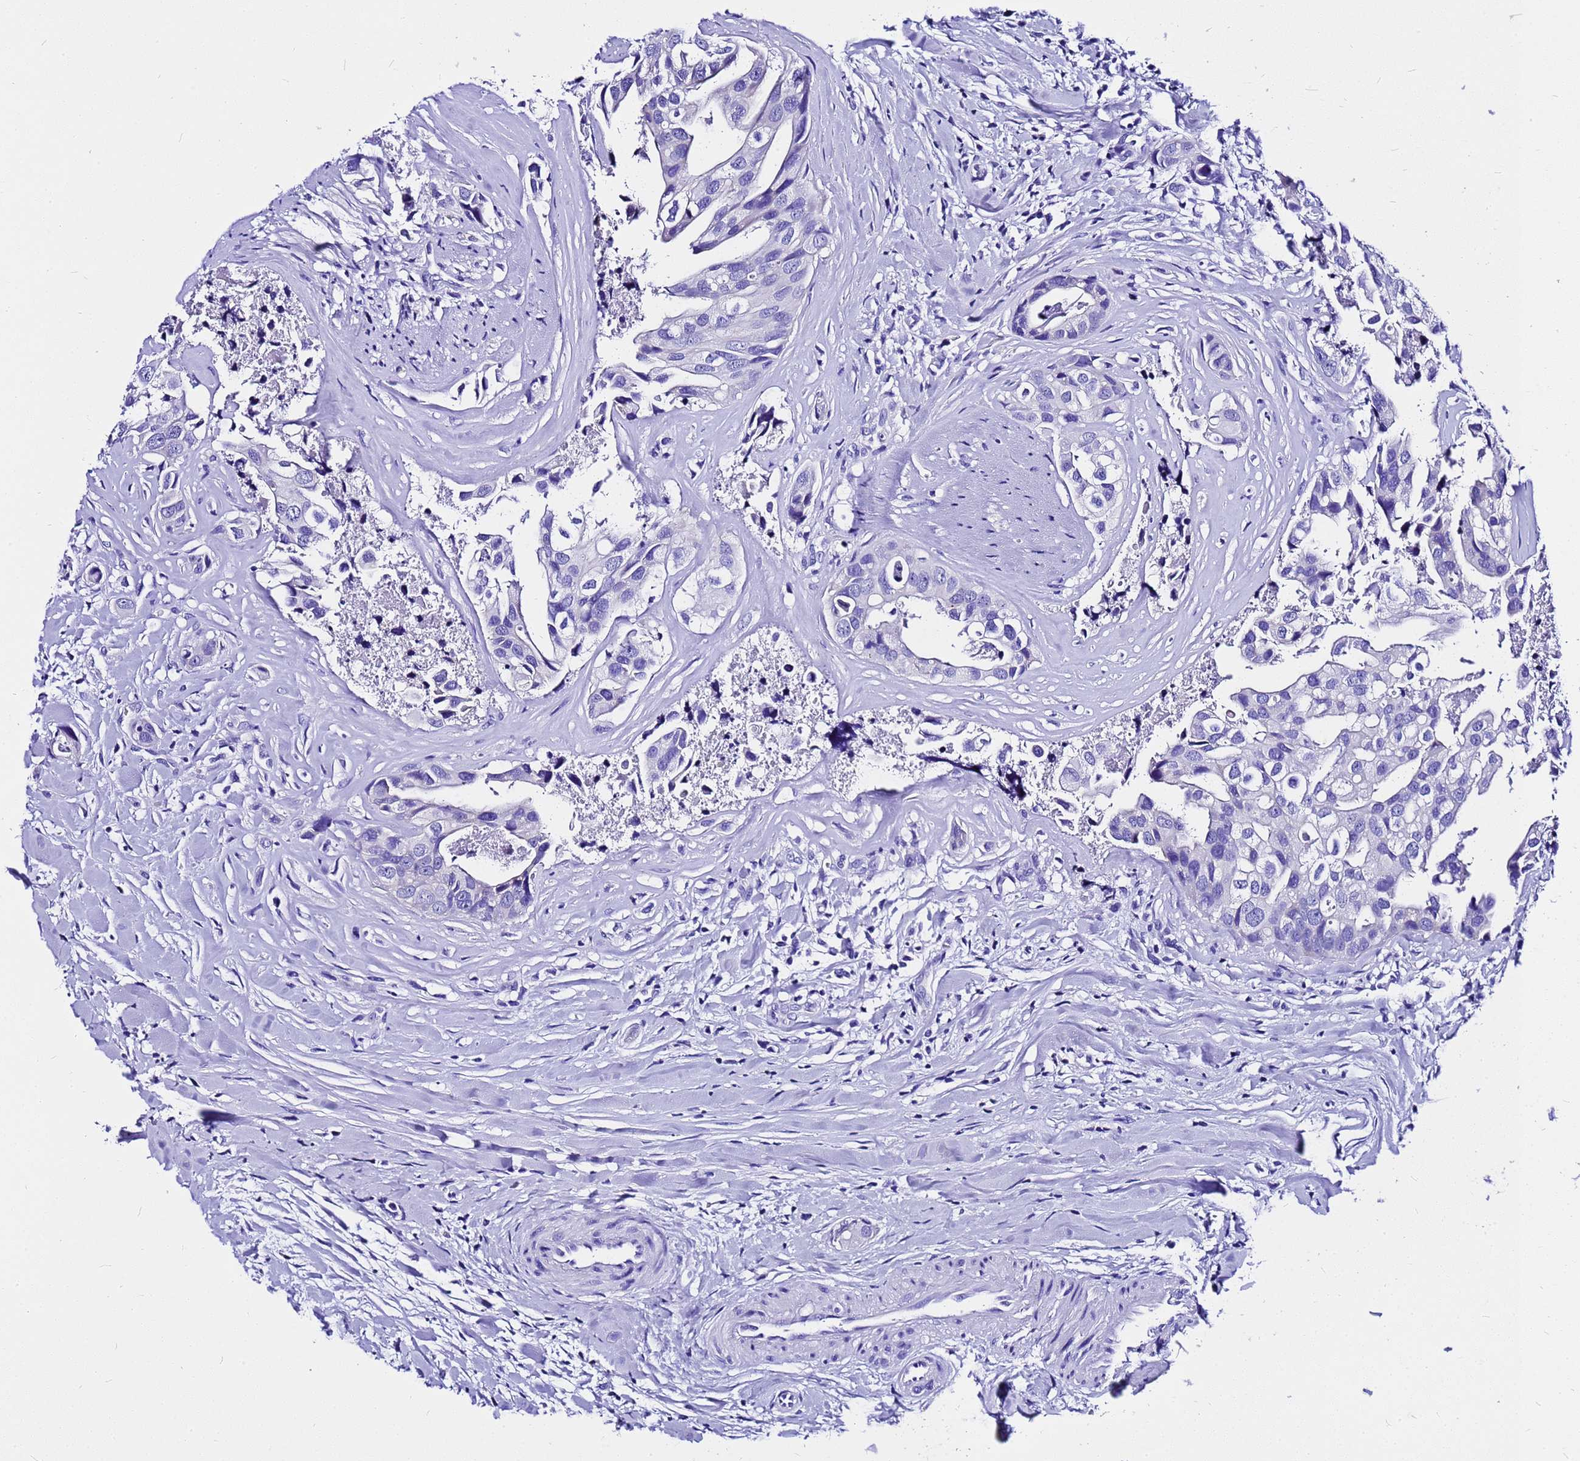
{"staining": {"intensity": "negative", "quantity": "none", "location": "none"}, "tissue": "head and neck cancer", "cell_type": "Tumor cells", "image_type": "cancer", "snomed": [{"axis": "morphology", "description": "Adenocarcinoma, NOS"}, {"axis": "morphology", "description": "Adenocarcinoma, metastatic, NOS"}, {"axis": "topography", "description": "Head-Neck"}], "caption": "A high-resolution image shows IHC staining of head and neck adenocarcinoma, which shows no significant positivity in tumor cells.", "gene": "HERC4", "patient": {"sex": "male", "age": 75}}